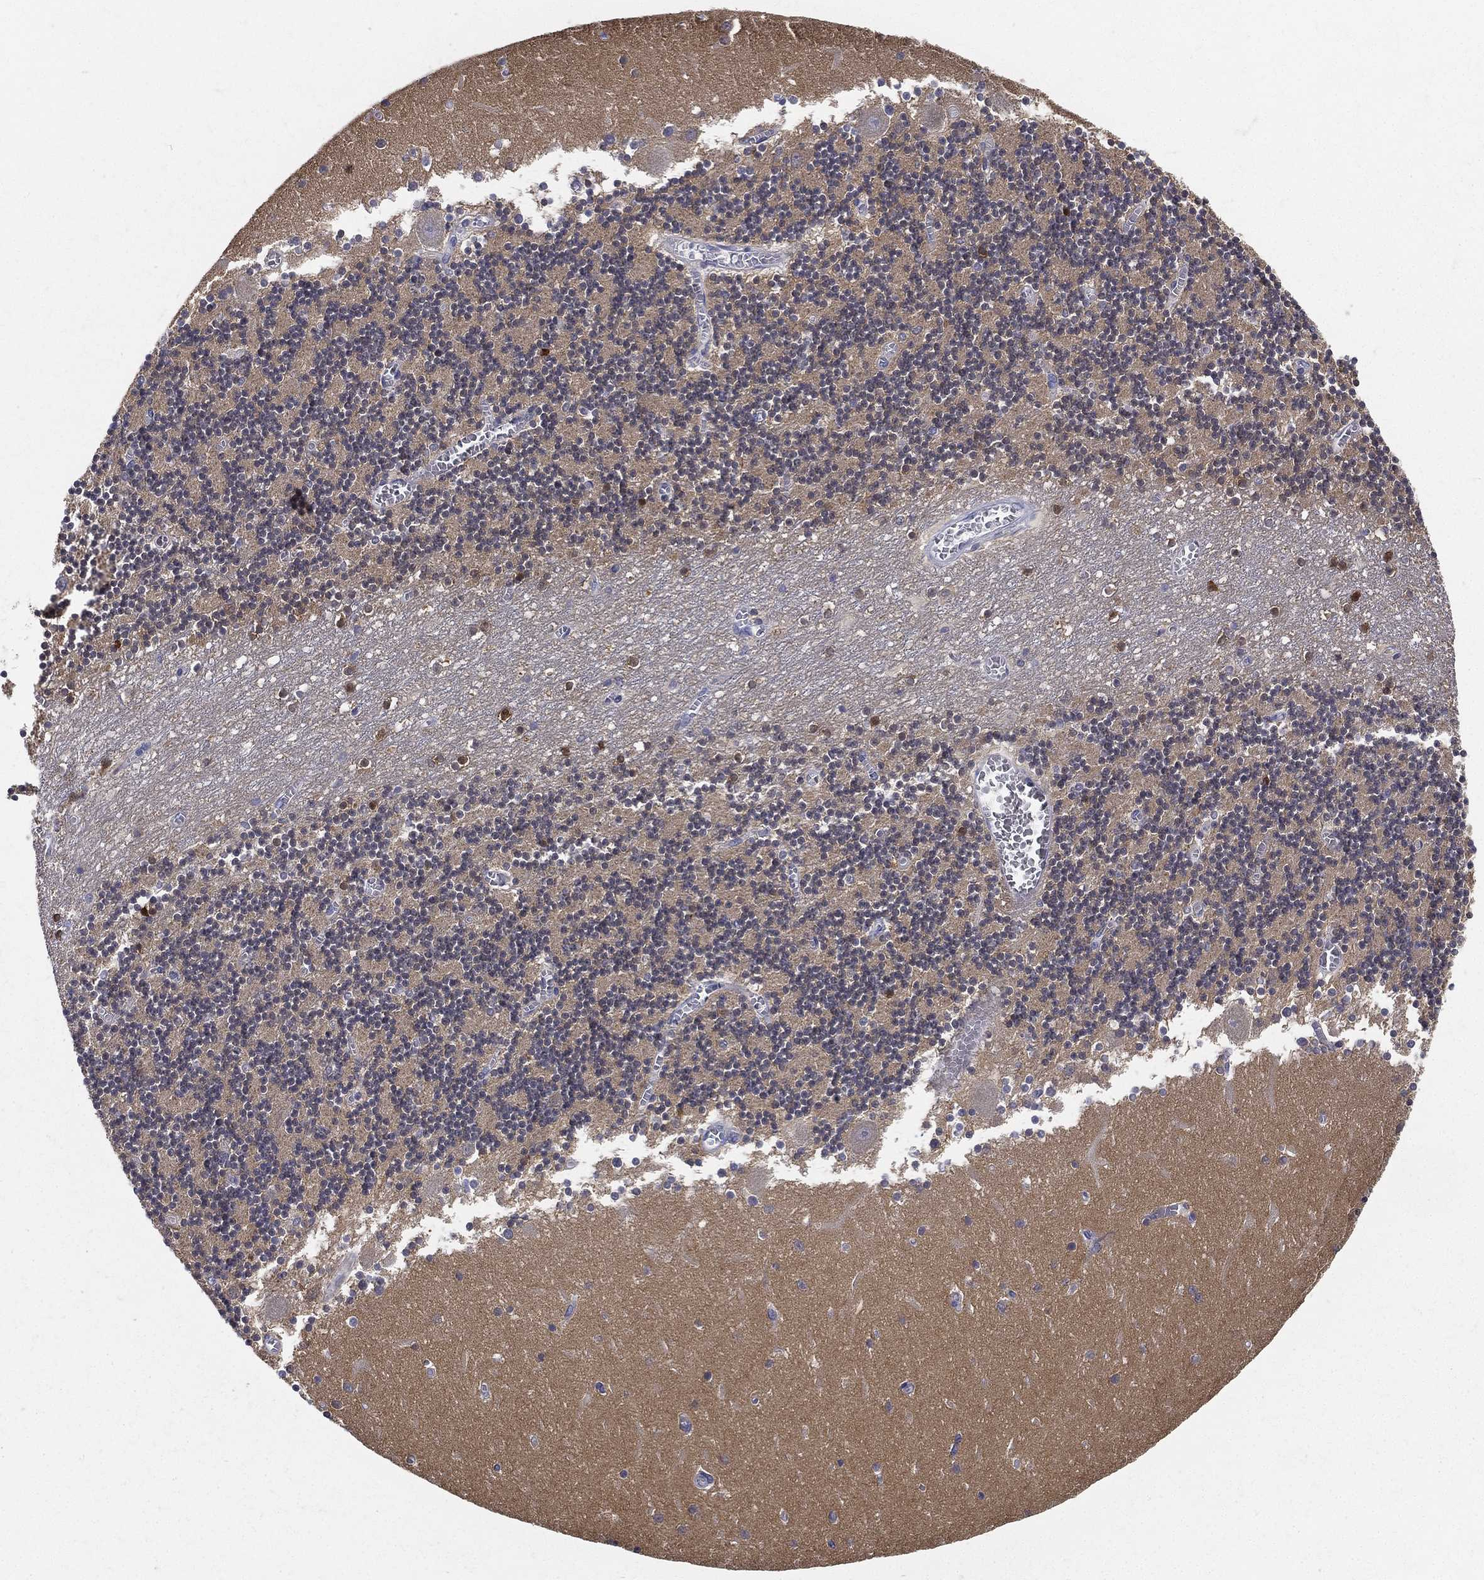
{"staining": {"intensity": "strong", "quantity": "<25%", "location": "cytoplasmic/membranous,nuclear"}, "tissue": "cerebellum", "cell_type": "Cells in granular layer", "image_type": "normal", "snomed": [{"axis": "morphology", "description": "Normal tissue, NOS"}, {"axis": "topography", "description": "Cerebellum"}], "caption": "Cerebellum stained with DAB immunohistochemistry exhibits medium levels of strong cytoplasmic/membranous,nuclear staining in about <25% of cells in granular layer. The protein is stained brown, and the nuclei are stained in blue (DAB (3,3'-diaminobenzidine) IHC with brightfield microscopy, high magnification).", "gene": "PWWP3A", "patient": {"sex": "female", "age": 28}}